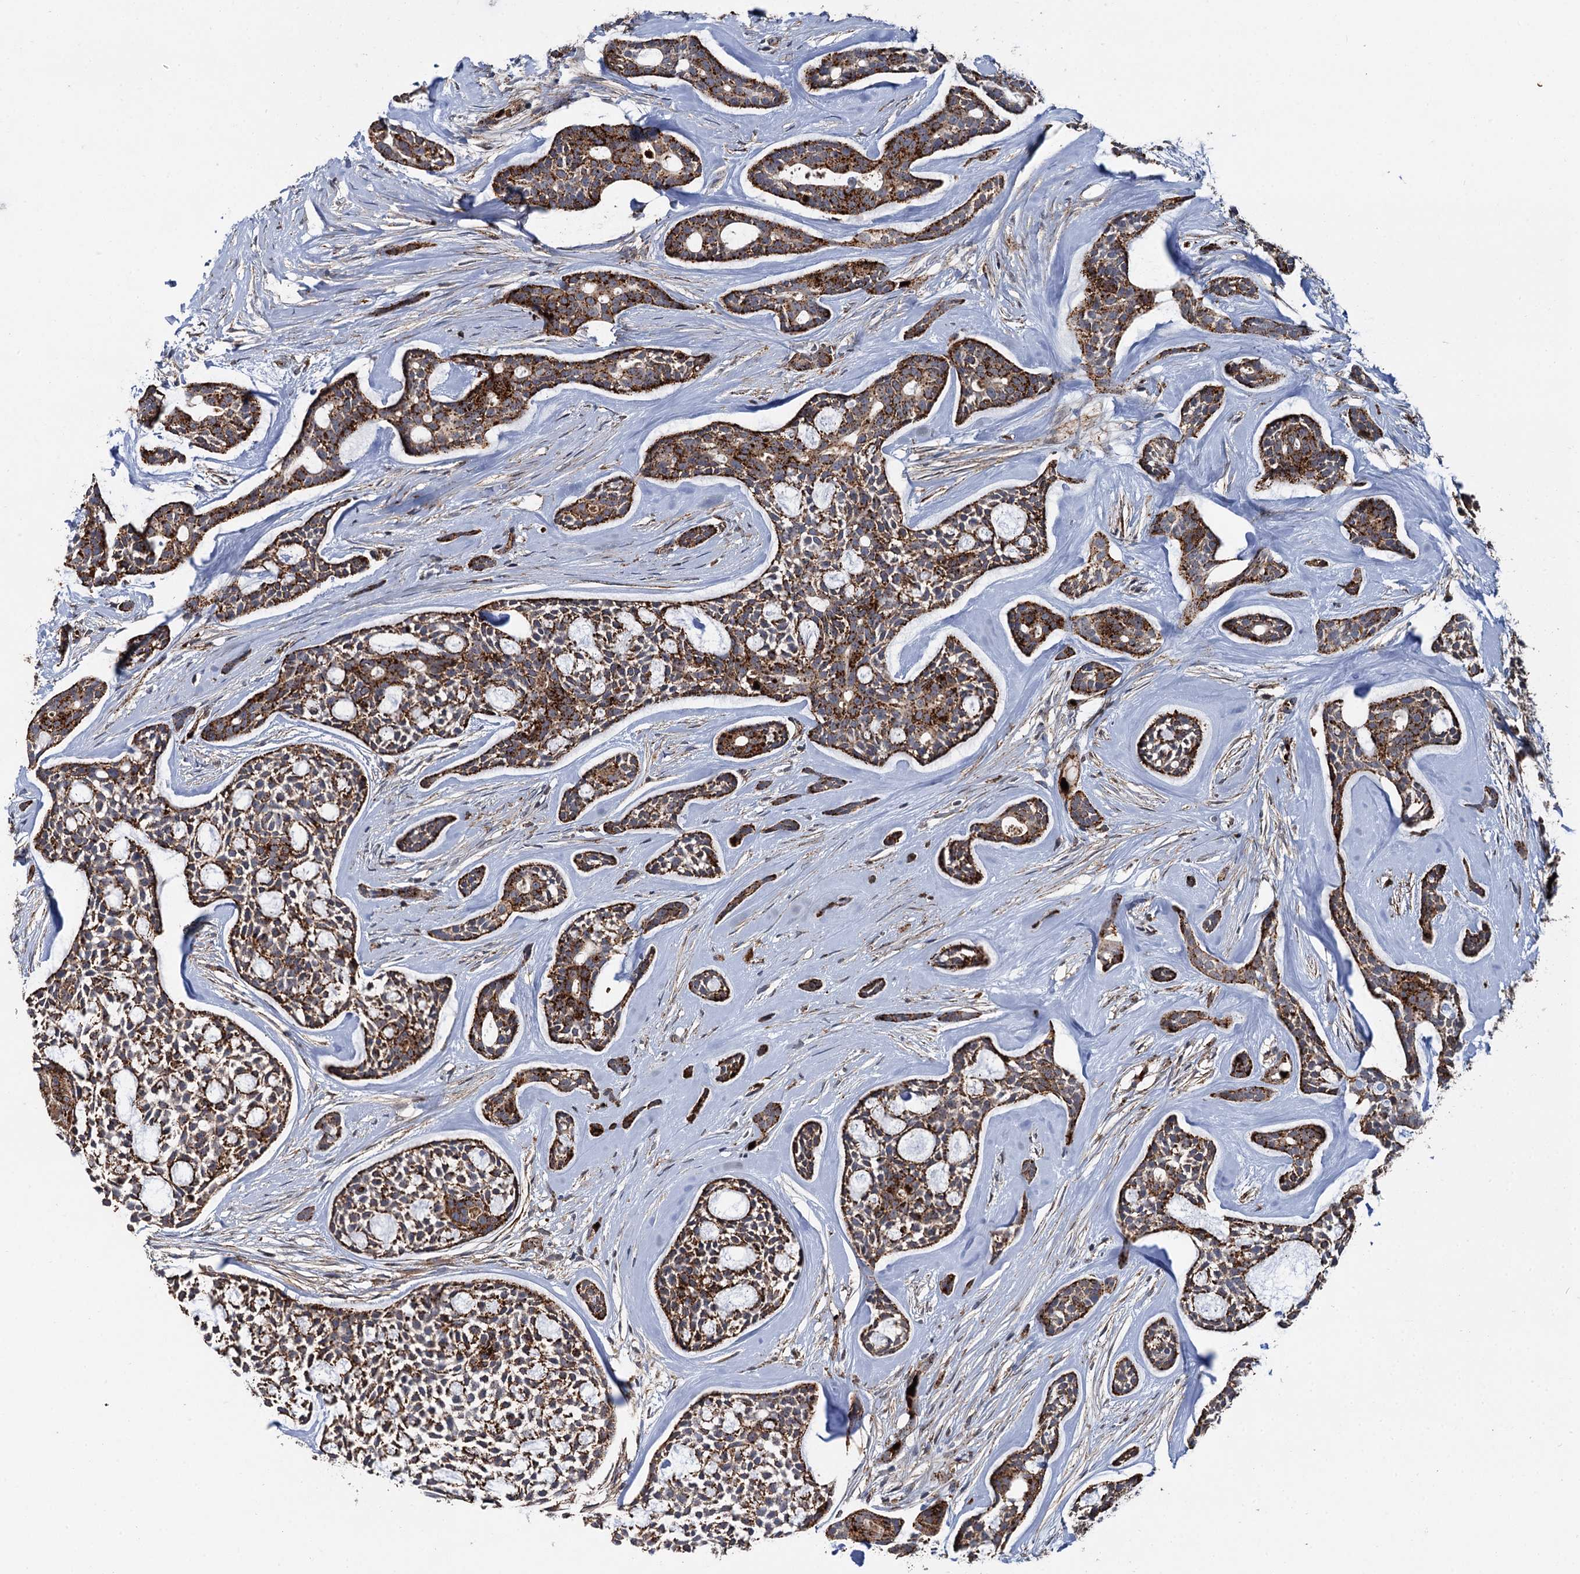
{"staining": {"intensity": "strong", "quantity": ">75%", "location": "cytoplasmic/membranous"}, "tissue": "head and neck cancer", "cell_type": "Tumor cells", "image_type": "cancer", "snomed": [{"axis": "morphology", "description": "Adenocarcinoma, NOS"}, {"axis": "topography", "description": "Subcutis"}, {"axis": "topography", "description": "Head-Neck"}], "caption": "Head and neck cancer tissue demonstrates strong cytoplasmic/membranous staining in approximately >75% of tumor cells The staining was performed using DAB (3,3'-diaminobenzidine) to visualize the protein expression in brown, while the nuclei were stained in blue with hematoxylin (Magnification: 20x).", "gene": "GBA1", "patient": {"sex": "female", "age": 73}}